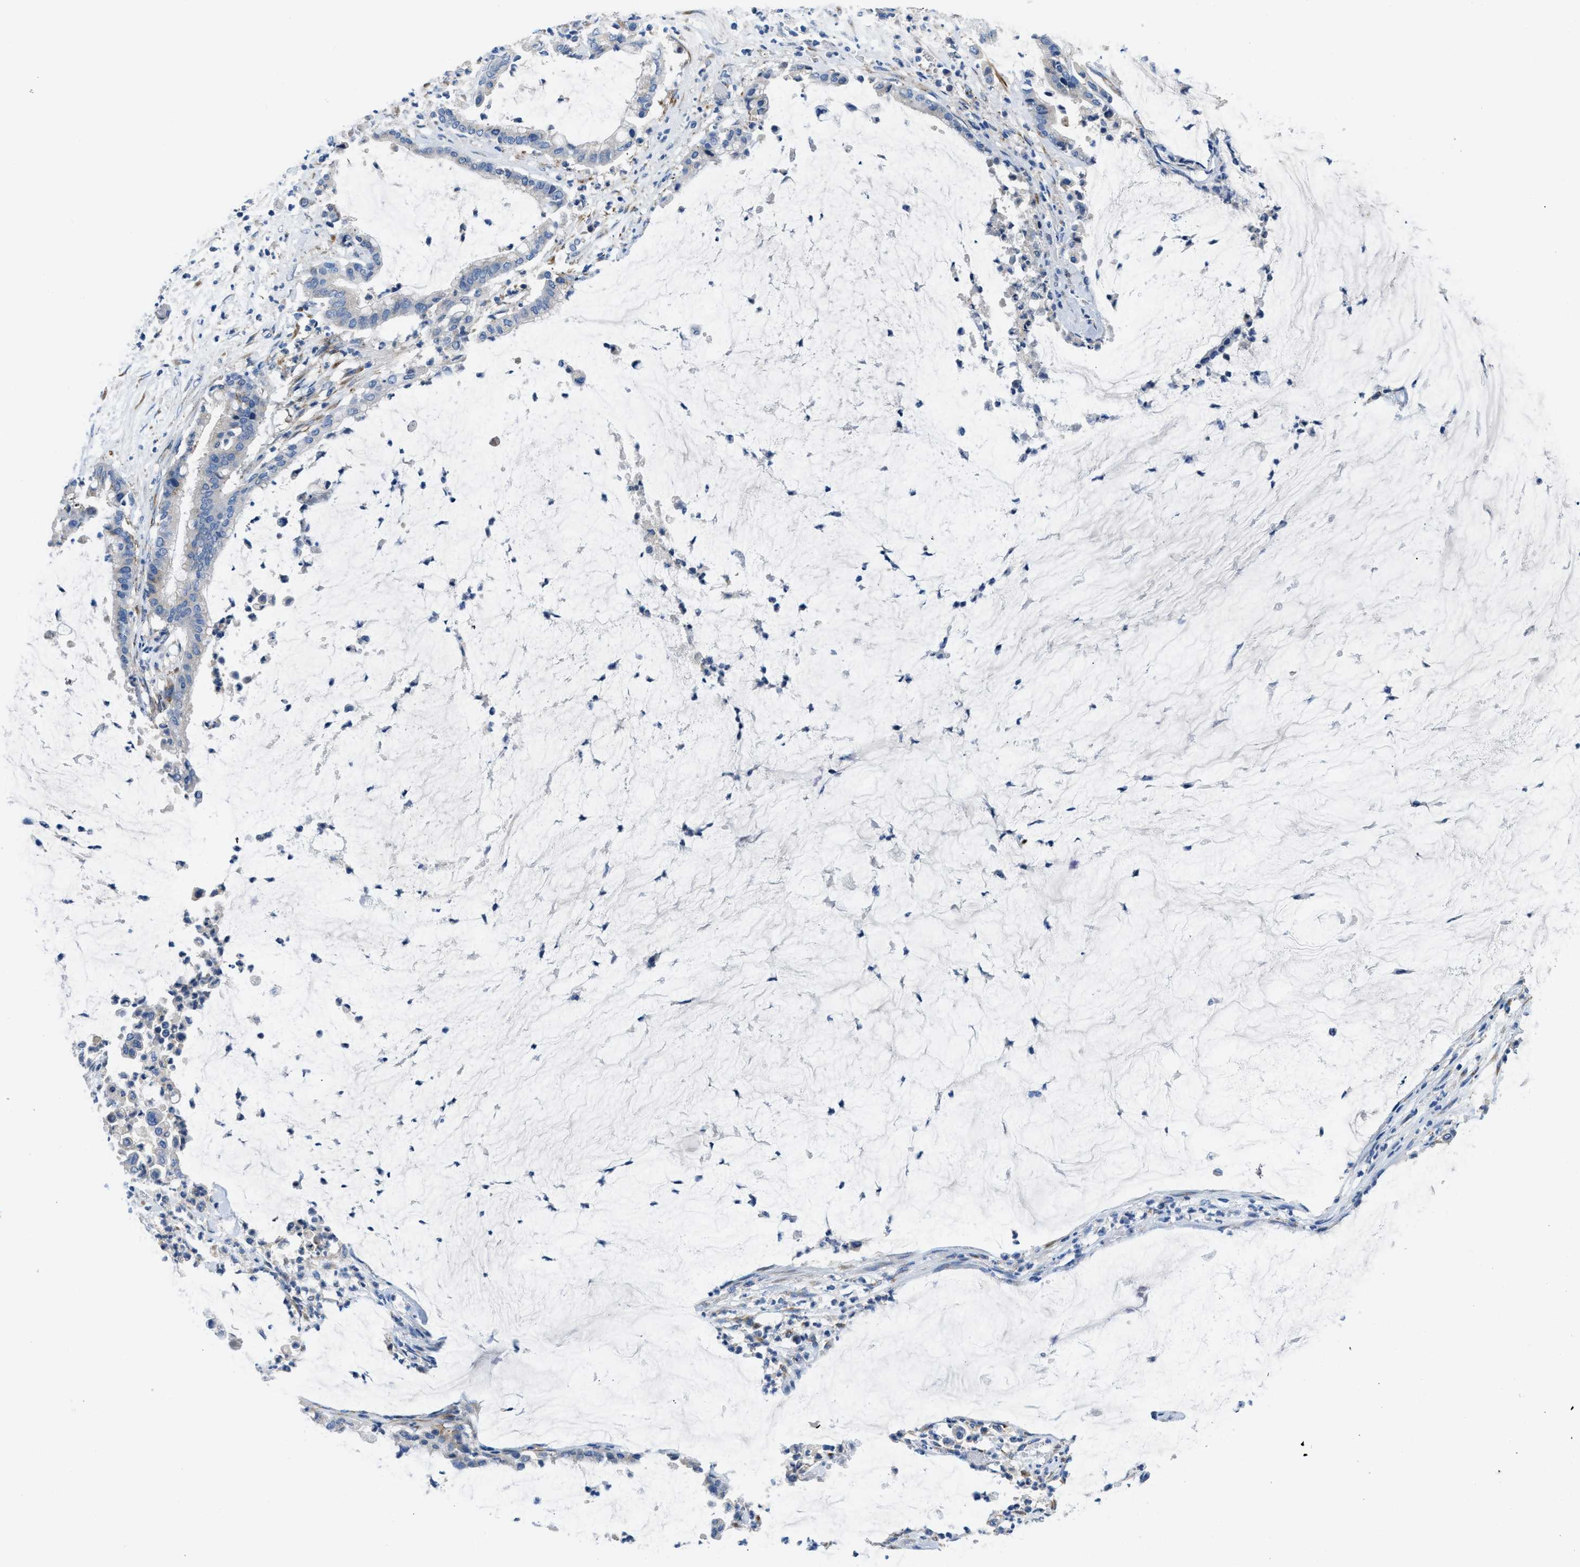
{"staining": {"intensity": "negative", "quantity": "none", "location": "none"}, "tissue": "pancreatic cancer", "cell_type": "Tumor cells", "image_type": "cancer", "snomed": [{"axis": "morphology", "description": "Adenocarcinoma, NOS"}, {"axis": "topography", "description": "Pancreas"}], "caption": "An immunohistochemistry (IHC) photomicrograph of pancreatic adenocarcinoma is shown. There is no staining in tumor cells of pancreatic adenocarcinoma.", "gene": "BNC2", "patient": {"sex": "male", "age": 41}}